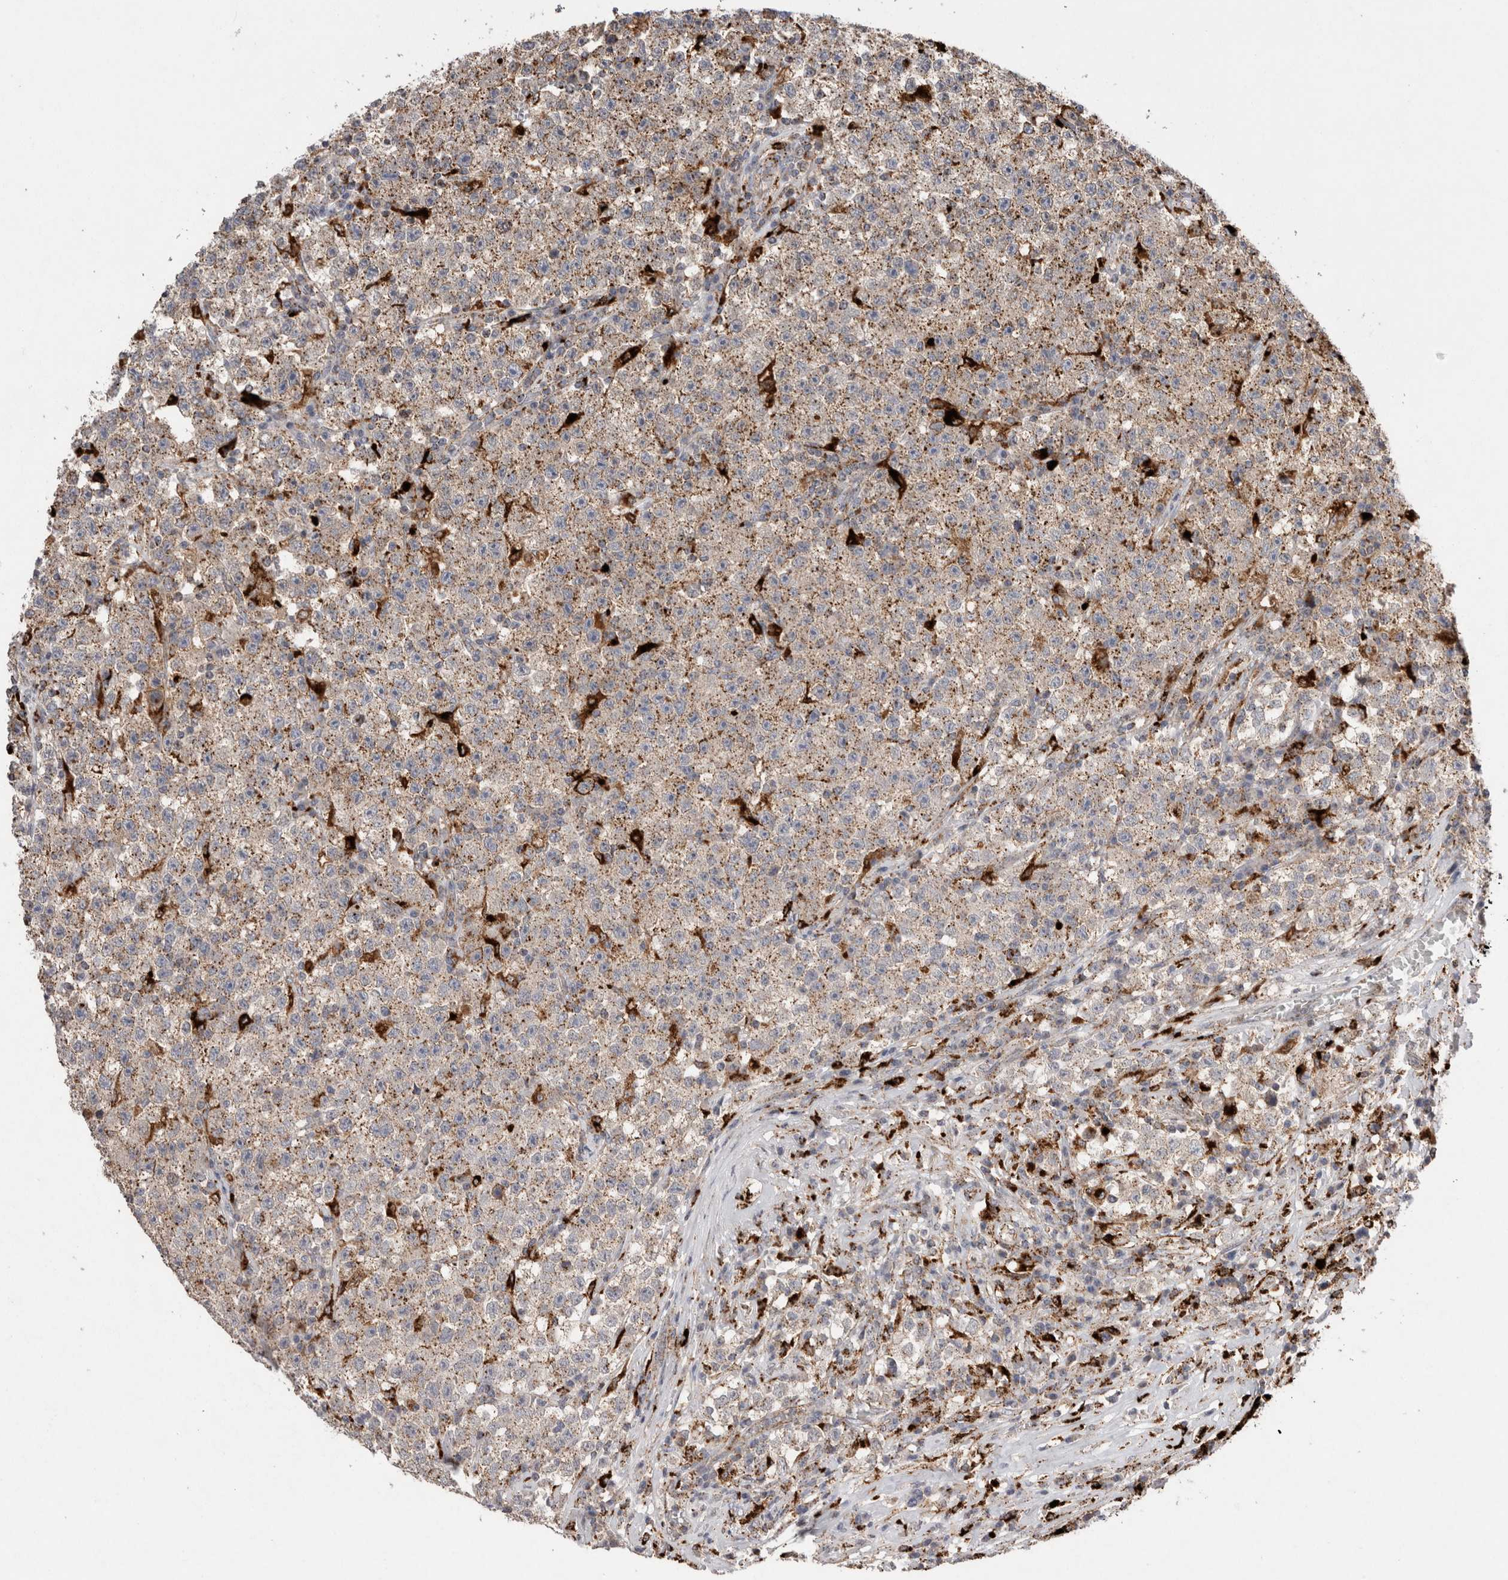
{"staining": {"intensity": "moderate", "quantity": ">75%", "location": "cytoplasmic/membranous"}, "tissue": "testis cancer", "cell_type": "Tumor cells", "image_type": "cancer", "snomed": [{"axis": "morphology", "description": "Seminoma, NOS"}, {"axis": "topography", "description": "Testis"}], "caption": "Immunohistochemistry (IHC) (DAB) staining of human testis cancer (seminoma) displays moderate cytoplasmic/membranous protein expression in about >75% of tumor cells. (IHC, brightfield microscopy, high magnification).", "gene": "CTSA", "patient": {"sex": "male", "age": 22}}